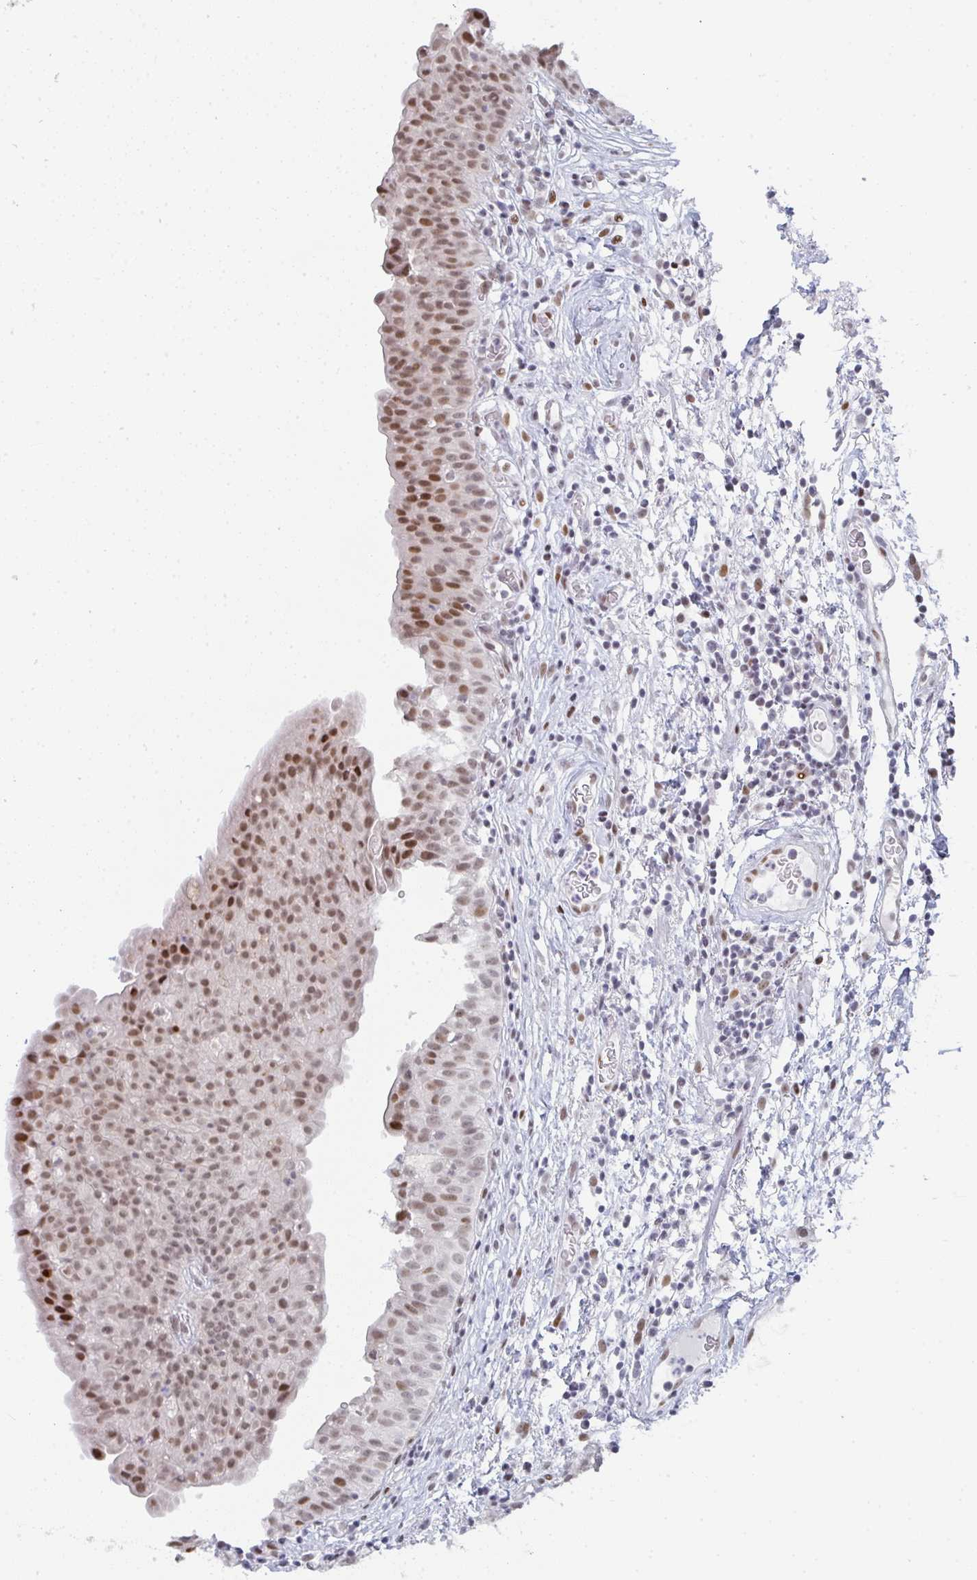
{"staining": {"intensity": "moderate", "quantity": "25%-75%", "location": "nuclear"}, "tissue": "urinary bladder", "cell_type": "Urothelial cells", "image_type": "normal", "snomed": [{"axis": "morphology", "description": "Normal tissue, NOS"}, {"axis": "morphology", "description": "Inflammation, NOS"}, {"axis": "topography", "description": "Urinary bladder"}], "caption": "Immunohistochemical staining of unremarkable human urinary bladder exhibits 25%-75% levels of moderate nuclear protein positivity in about 25%-75% of urothelial cells. (brown staining indicates protein expression, while blue staining denotes nuclei).", "gene": "POU2AF2", "patient": {"sex": "male", "age": 57}}